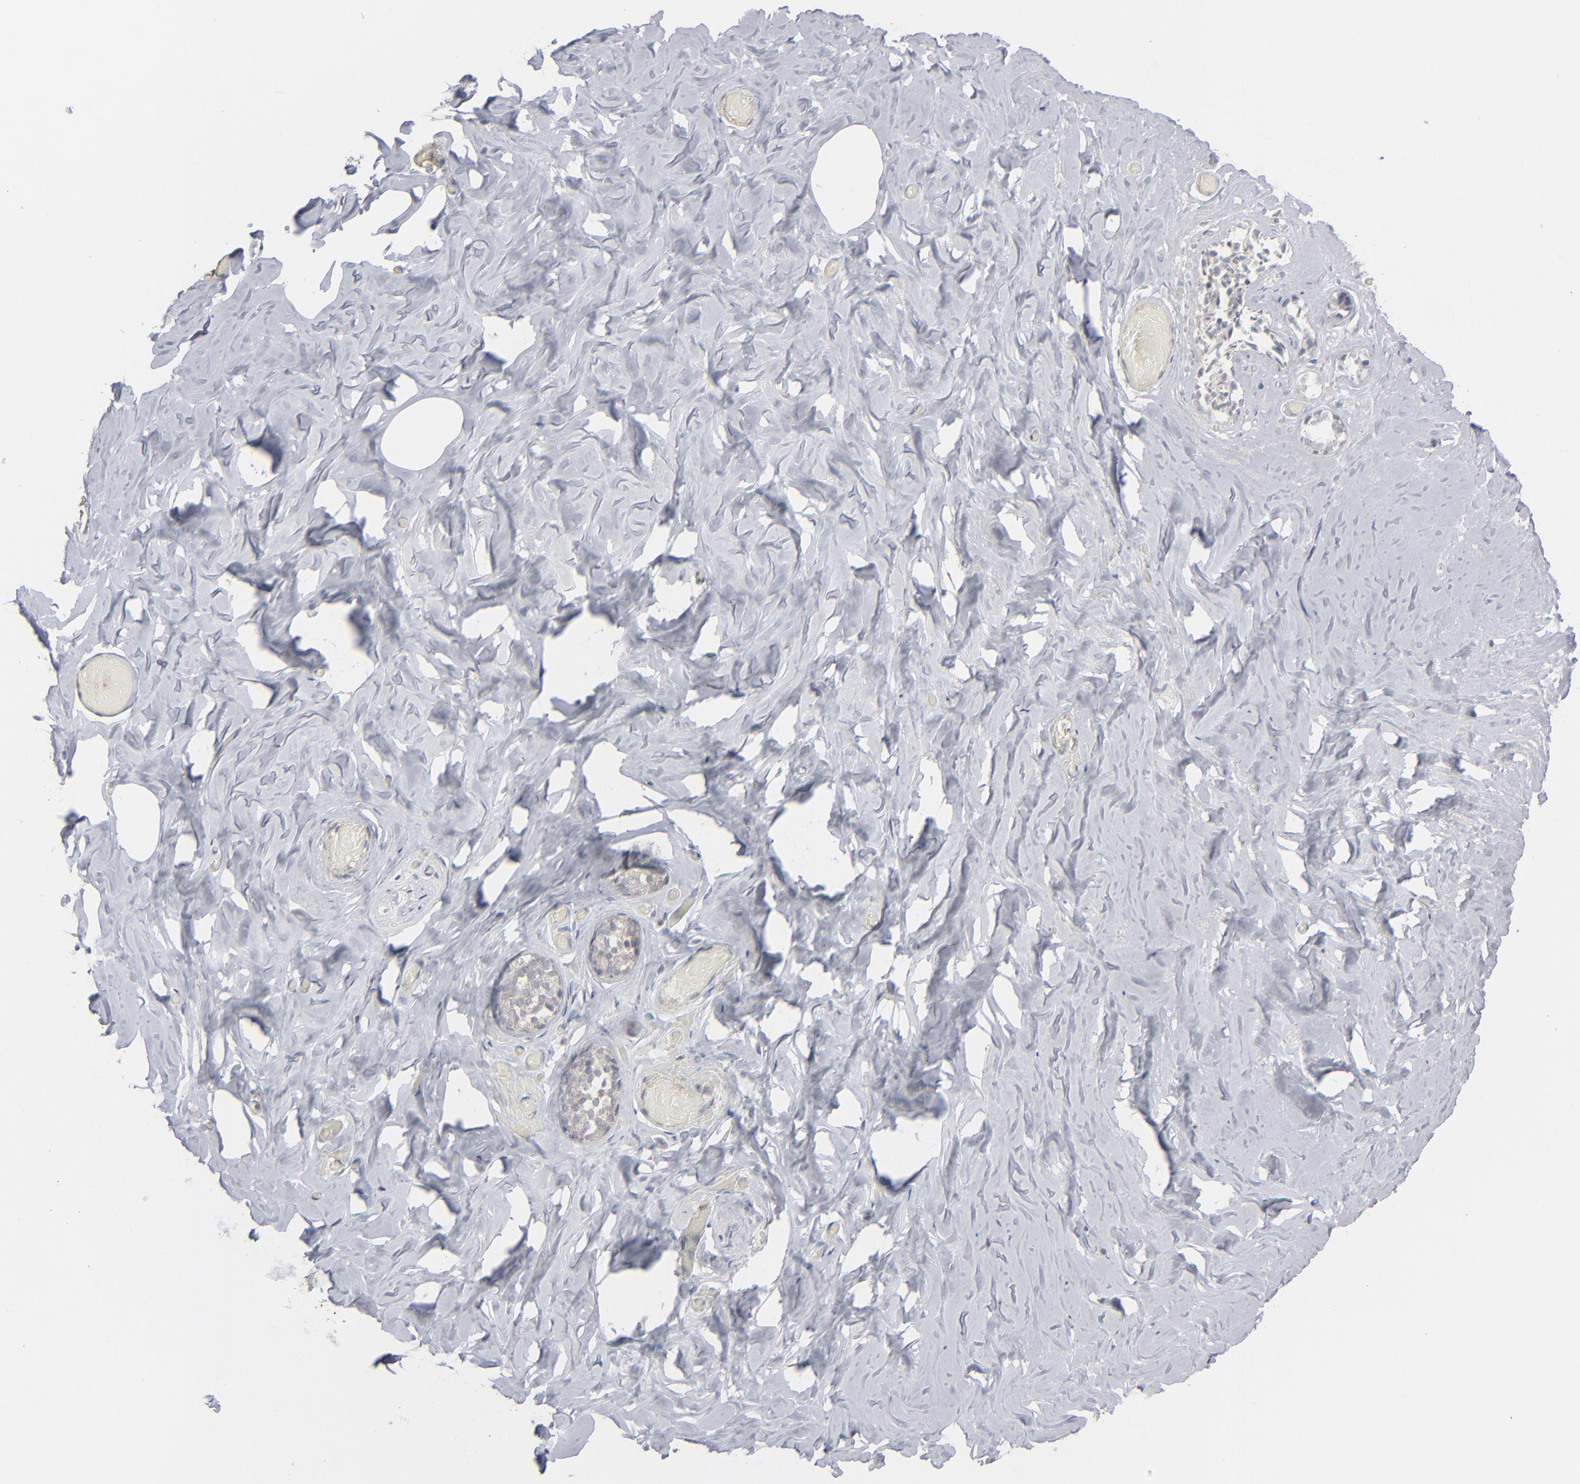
{"staining": {"intensity": "negative", "quantity": "none", "location": "none"}, "tissue": "breast", "cell_type": "Adipocytes", "image_type": "normal", "snomed": [{"axis": "morphology", "description": "Normal tissue, NOS"}, {"axis": "topography", "description": "Breast"}], "caption": "An image of breast stained for a protein shows no brown staining in adipocytes. (DAB immunohistochemistry (IHC), high magnification).", "gene": "STAT4", "patient": {"sex": "female", "age": 75}}